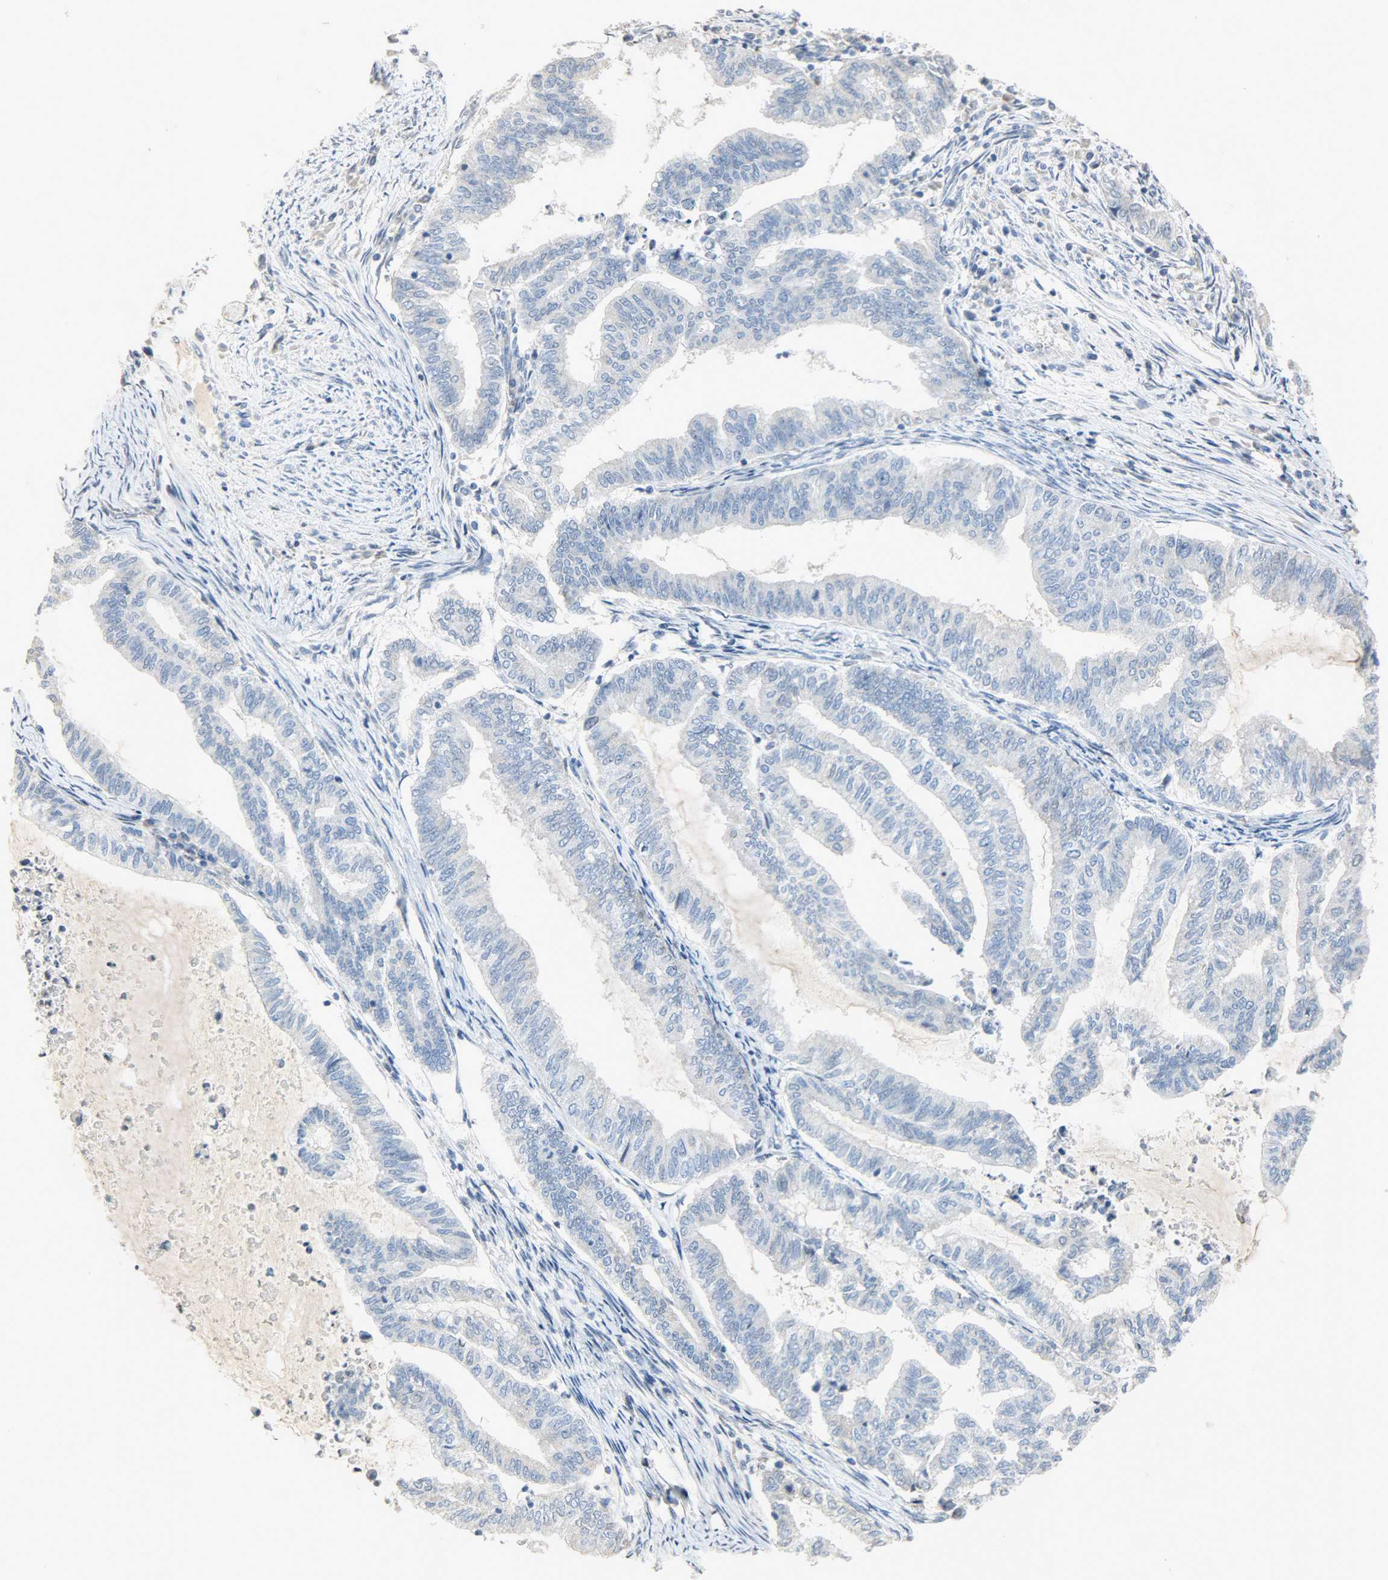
{"staining": {"intensity": "negative", "quantity": "none", "location": "none"}, "tissue": "endometrial cancer", "cell_type": "Tumor cells", "image_type": "cancer", "snomed": [{"axis": "morphology", "description": "Adenocarcinoma, NOS"}, {"axis": "topography", "description": "Endometrium"}], "caption": "A photomicrograph of human endometrial adenocarcinoma is negative for staining in tumor cells.", "gene": "DNAJB6", "patient": {"sex": "female", "age": 79}}